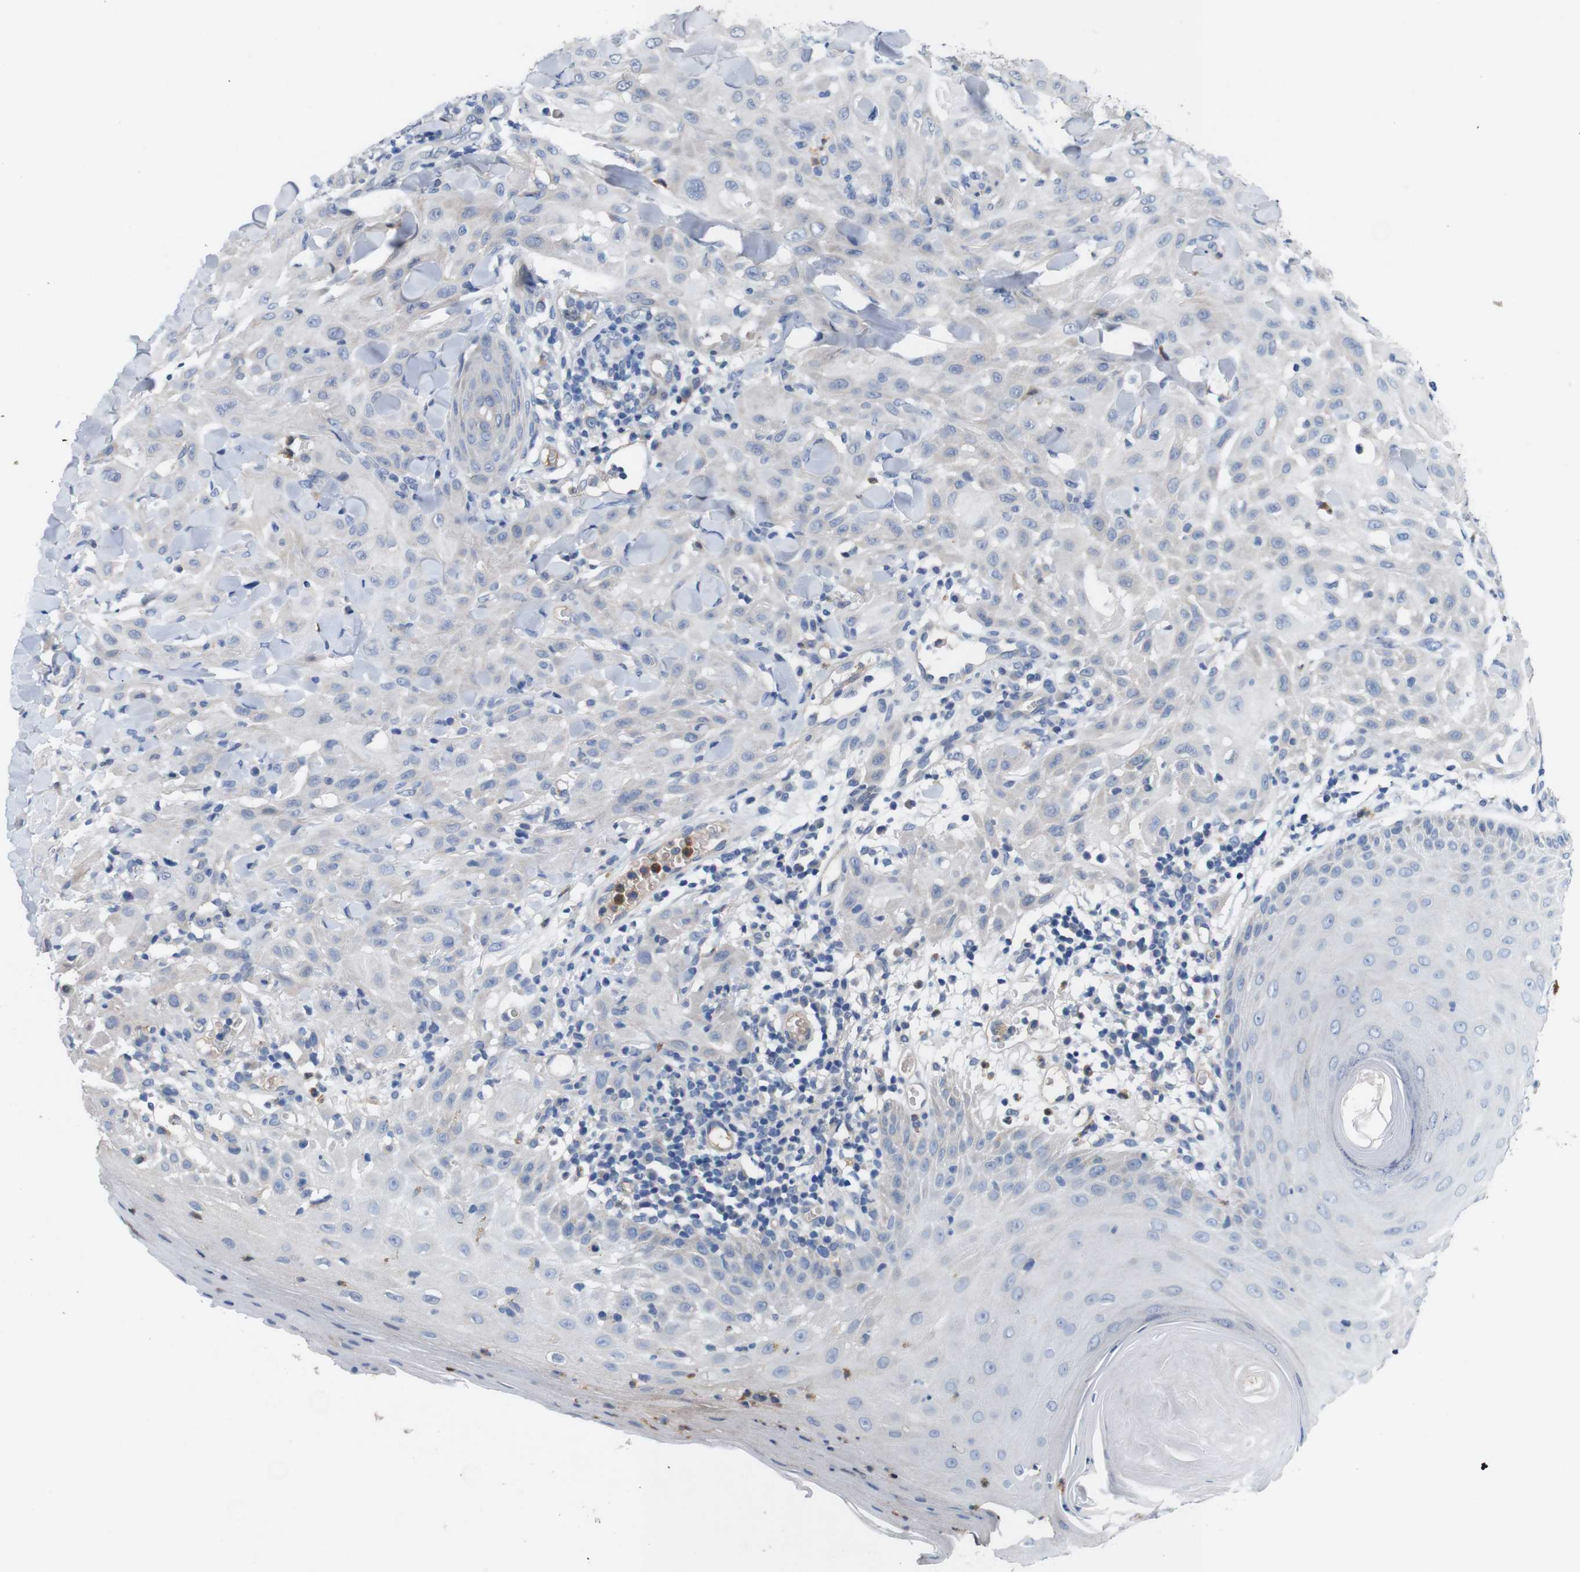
{"staining": {"intensity": "negative", "quantity": "none", "location": "none"}, "tissue": "skin cancer", "cell_type": "Tumor cells", "image_type": "cancer", "snomed": [{"axis": "morphology", "description": "Squamous cell carcinoma, NOS"}, {"axis": "topography", "description": "Skin"}], "caption": "Immunohistochemical staining of human skin cancer displays no significant expression in tumor cells.", "gene": "C1RL", "patient": {"sex": "male", "age": 24}}